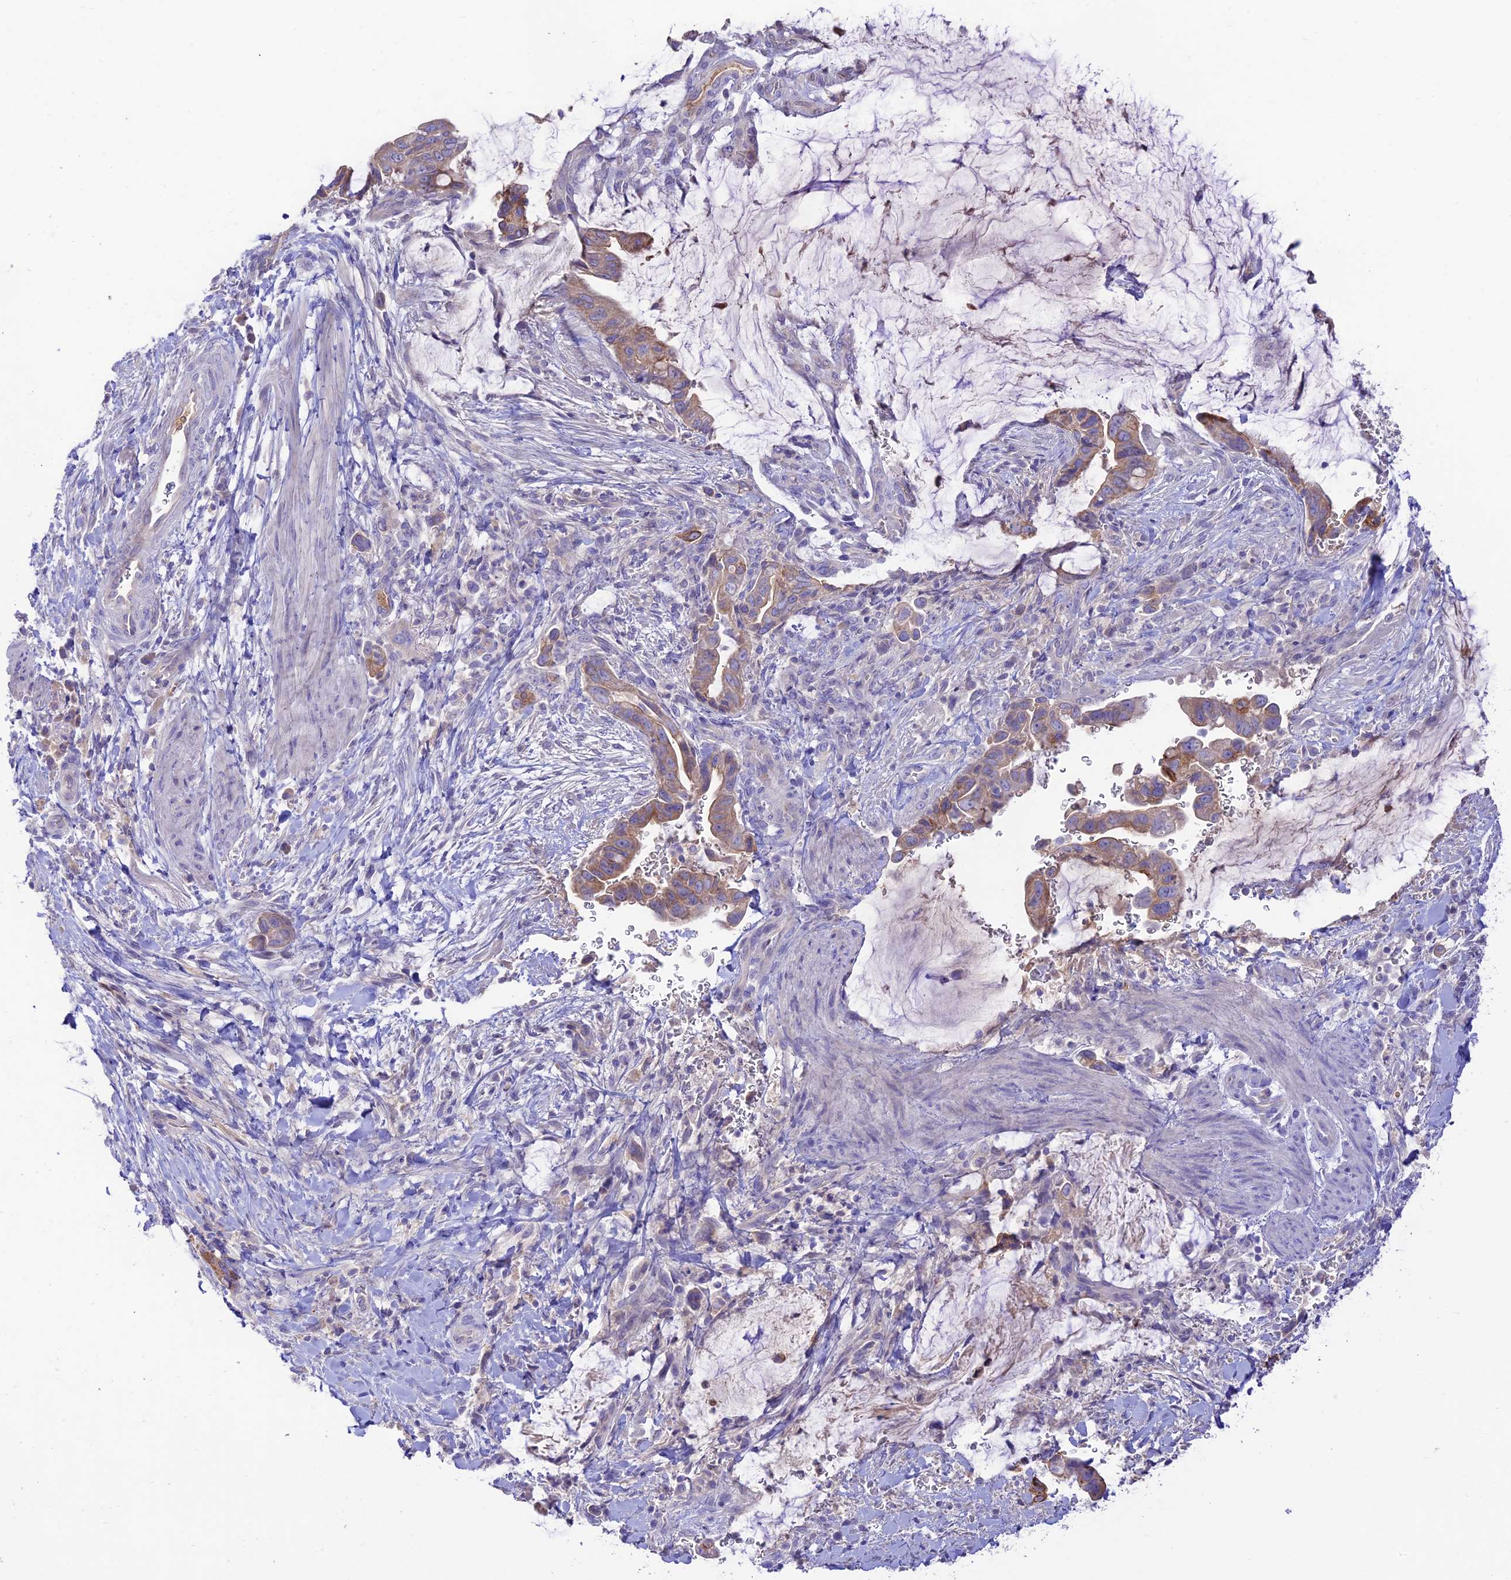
{"staining": {"intensity": "weak", "quantity": "25%-75%", "location": "cytoplasmic/membranous"}, "tissue": "pancreatic cancer", "cell_type": "Tumor cells", "image_type": "cancer", "snomed": [{"axis": "morphology", "description": "Adenocarcinoma, NOS"}, {"axis": "topography", "description": "Pancreas"}], "caption": "Immunohistochemistry (IHC) staining of pancreatic cancer, which displays low levels of weak cytoplasmic/membranous positivity in about 25%-75% of tumor cells indicating weak cytoplasmic/membranous protein staining. The staining was performed using DAB (3,3'-diaminobenzidine) (brown) for protein detection and nuclei were counterstained in hematoxylin (blue).", "gene": "NLRP9", "patient": {"sex": "male", "age": 75}}